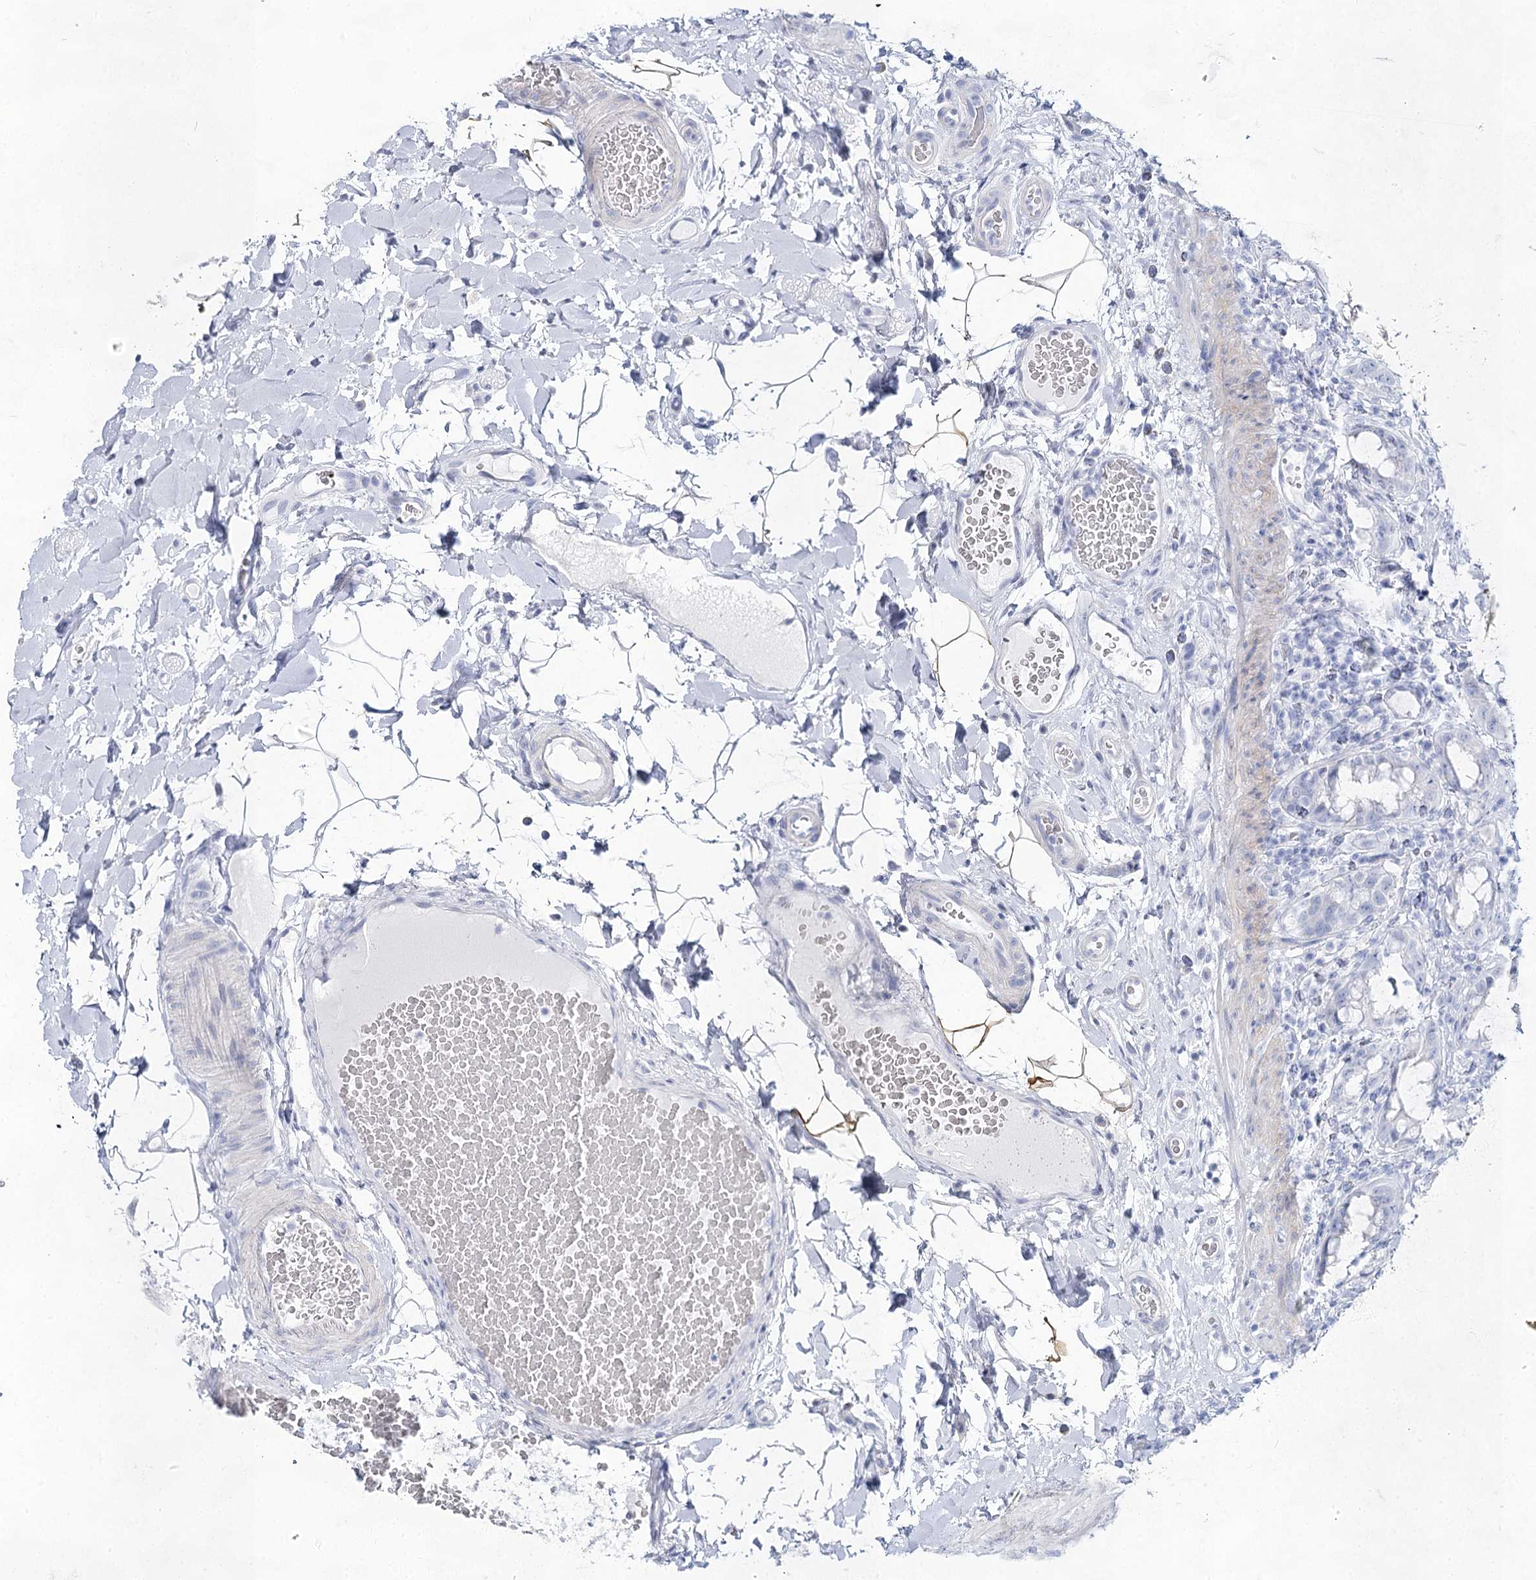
{"staining": {"intensity": "negative", "quantity": "none", "location": "none"}, "tissue": "rectum", "cell_type": "Glandular cells", "image_type": "normal", "snomed": [{"axis": "morphology", "description": "Normal tissue, NOS"}, {"axis": "topography", "description": "Rectum"}], "caption": "DAB immunohistochemical staining of normal human rectum displays no significant expression in glandular cells.", "gene": "ACRV1", "patient": {"sex": "female", "age": 57}}